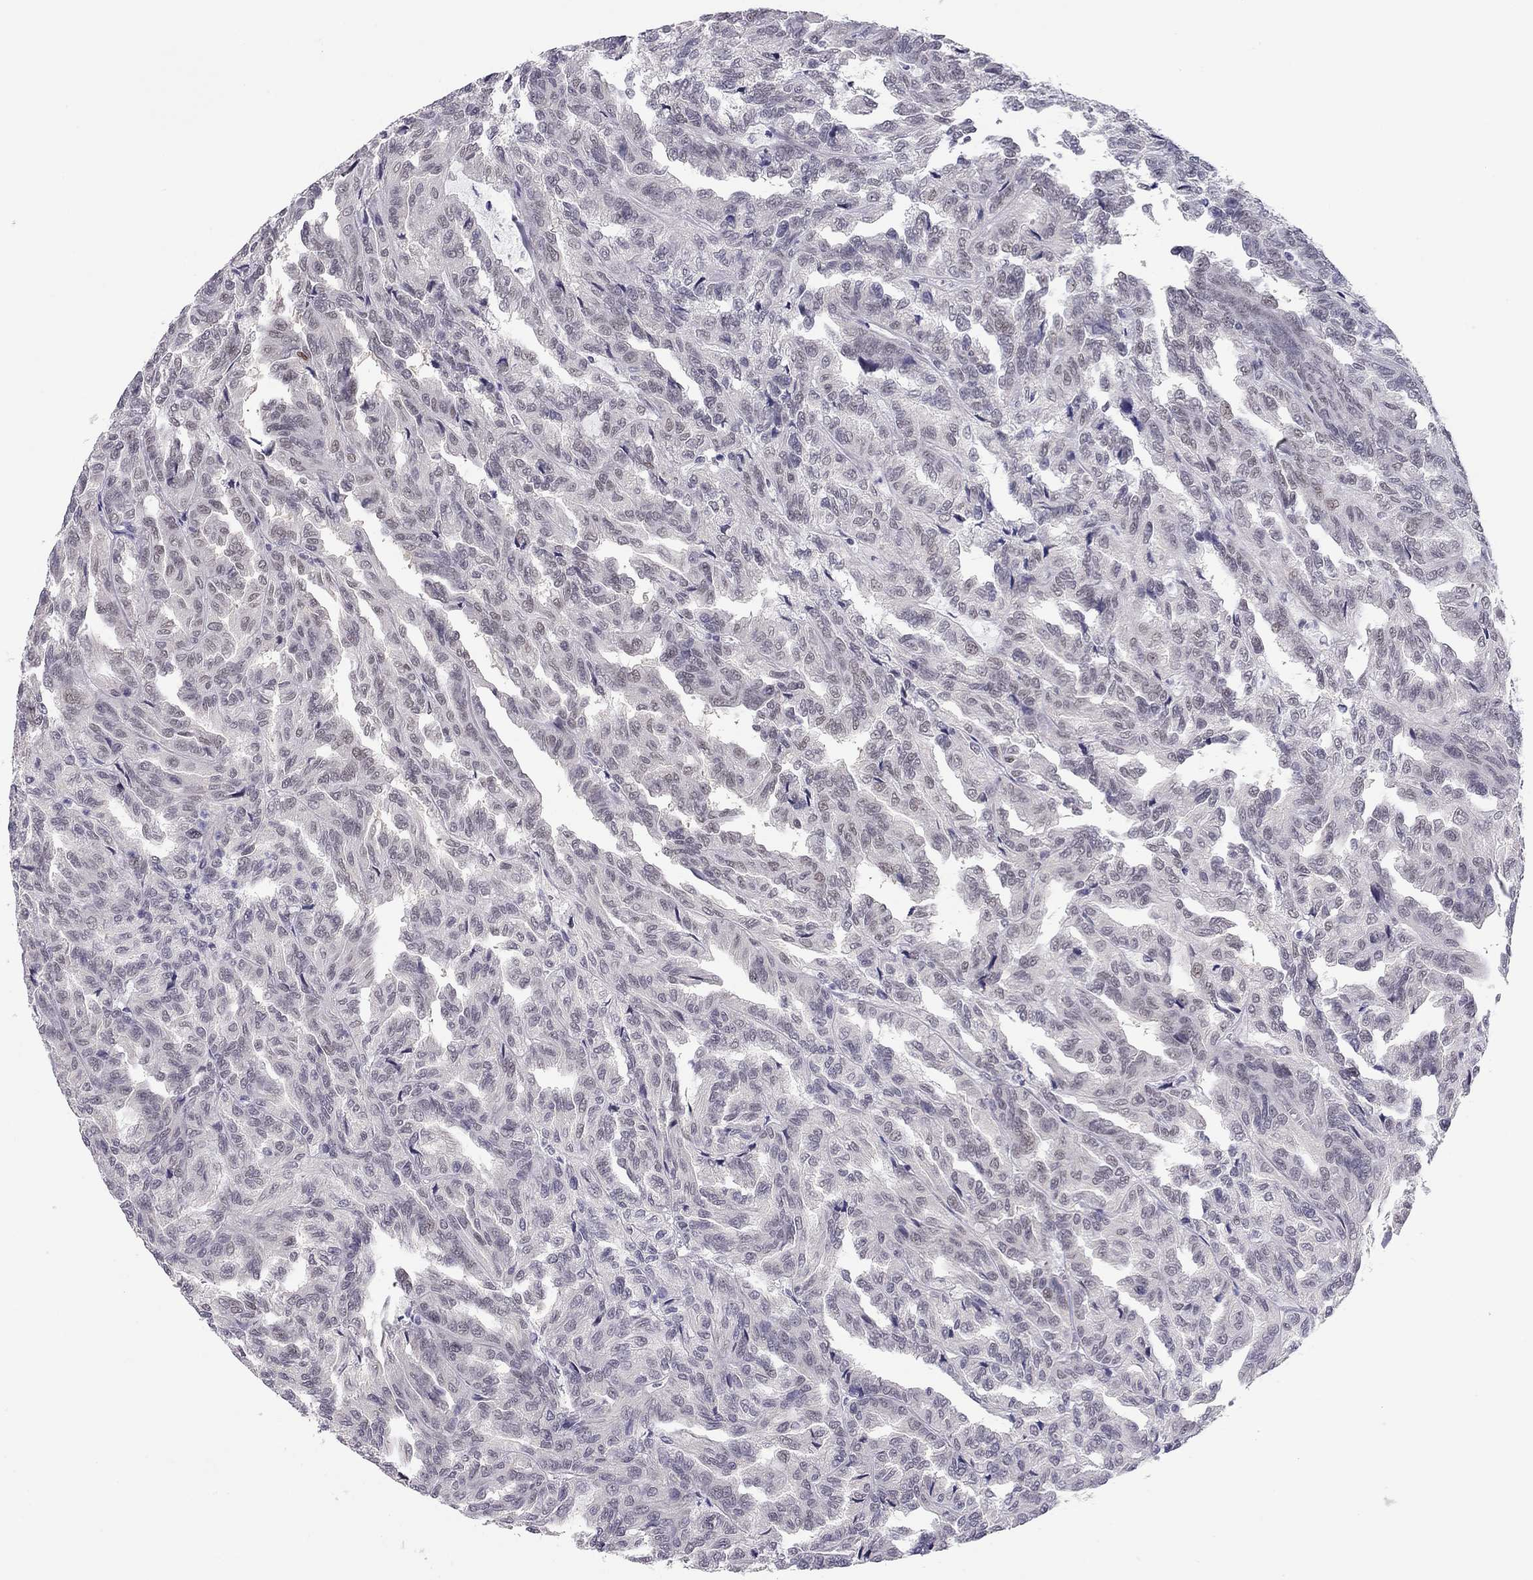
{"staining": {"intensity": "negative", "quantity": "none", "location": "none"}, "tissue": "renal cancer", "cell_type": "Tumor cells", "image_type": "cancer", "snomed": [{"axis": "morphology", "description": "Adenocarcinoma, NOS"}, {"axis": "topography", "description": "Kidney"}], "caption": "IHC micrograph of neoplastic tissue: human renal cancer stained with DAB (3,3'-diaminobenzidine) reveals no significant protein expression in tumor cells.", "gene": "DOT1L", "patient": {"sex": "male", "age": 79}}